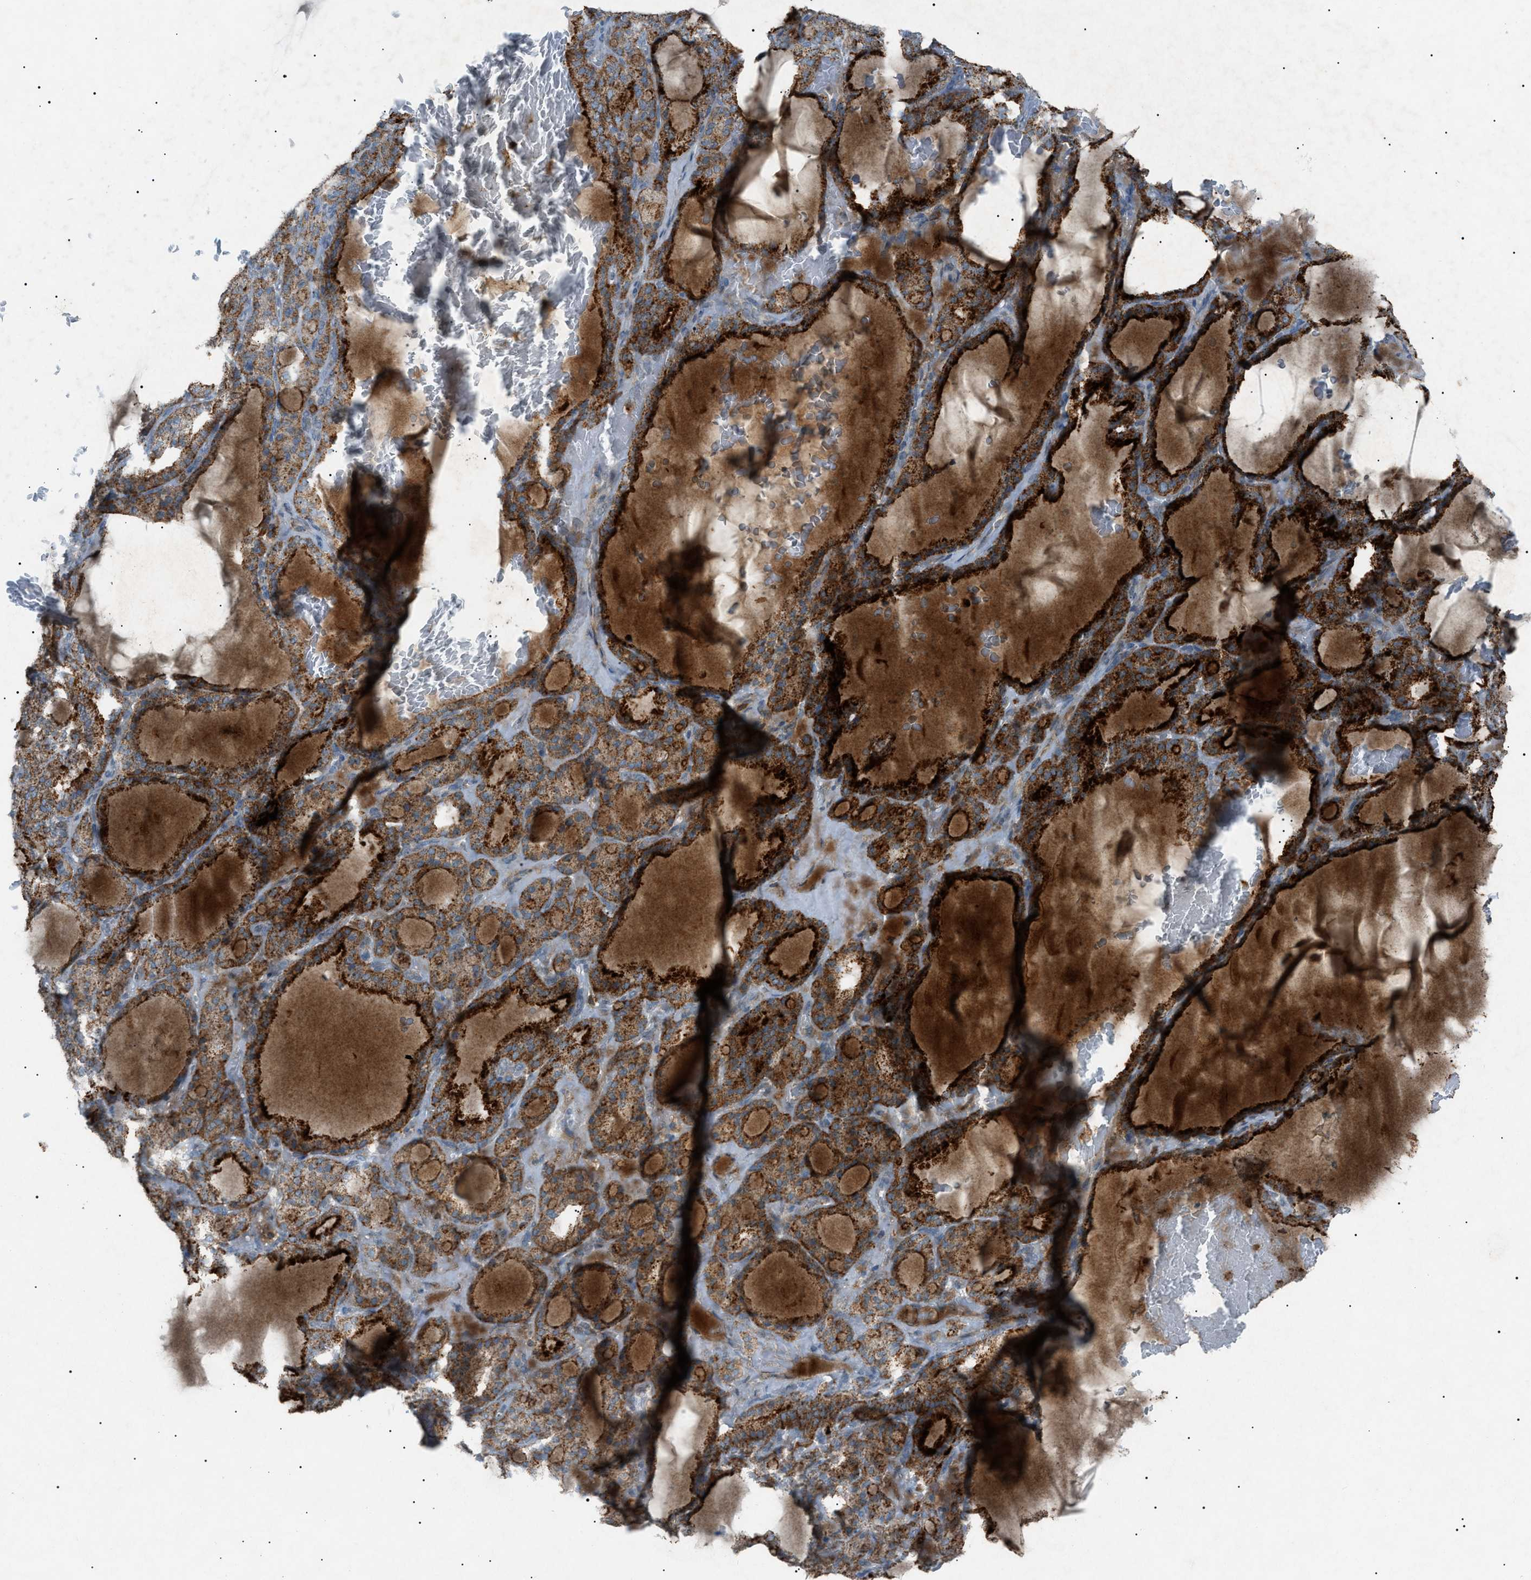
{"staining": {"intensity": "strong", "quantity": "25%-75%", "location": "cytoplasmic/membranous"}, "tissue": "thyroid gland", "cell_type": "Glandular cells", "image_type": "normal", "snomed": [{"axis": "morphology", "description": "Normal tissue, NOS"}, {"axis": "topography", "description": "Thyroid gland"}], "caption": "IHC photomicrograph of unremarkable thyroid gland: human thyroid gland stained using immunohistochemistry (IHC) demonstrates high levels of strong protein expression localized specifically in the cytoplasmic/membranous of glandular cells, appearing as a cytoplasmic/membranous brown color.", "gene": "BTK", "patient": {"sex": "female", "age": 28}}